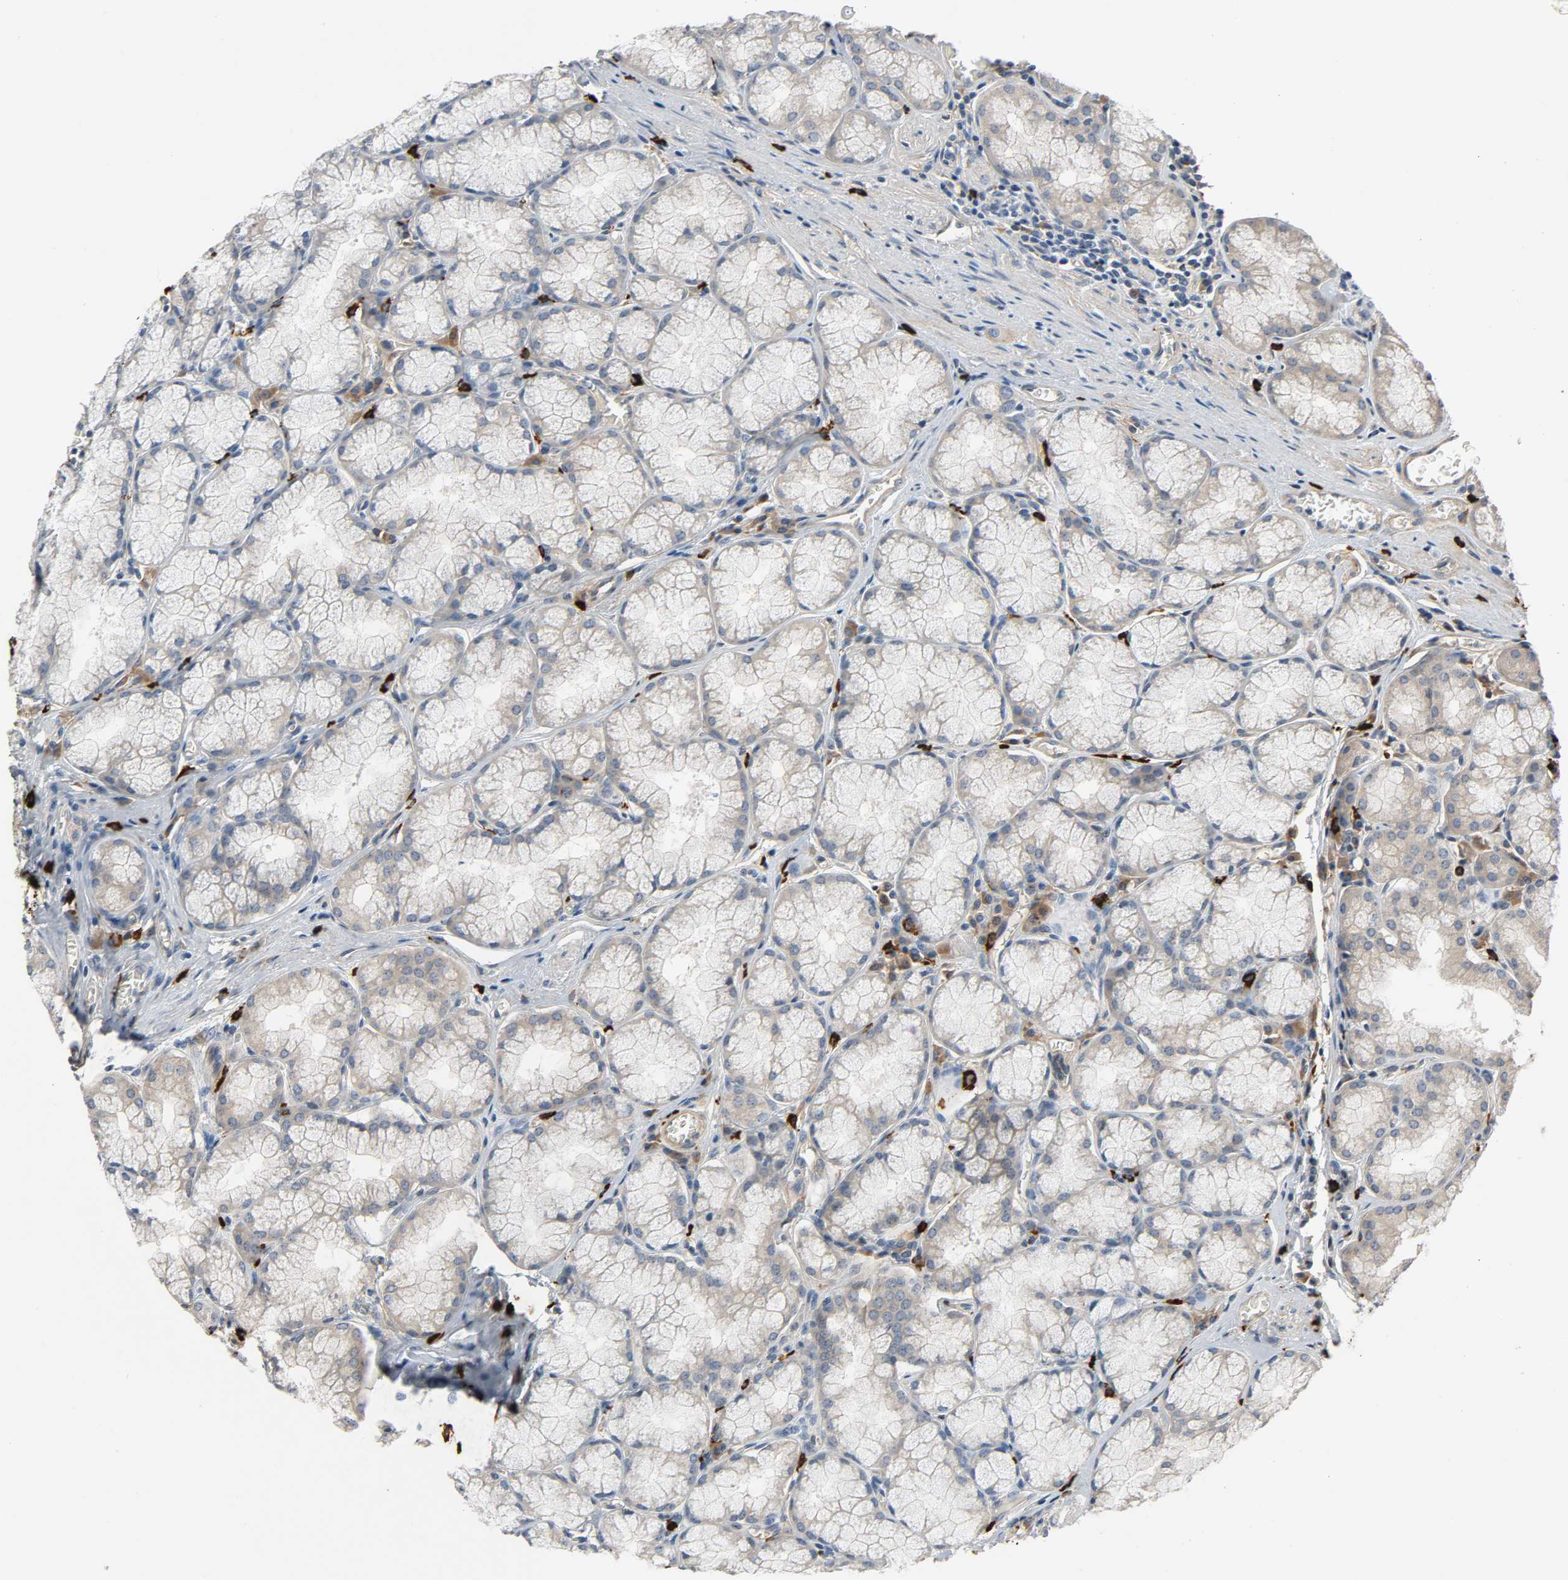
{"staining": {"intensity": "moderate", "quantity": ">75%", "location": "cytoplasmic/membranous"}, "tissue": "stomach", "cell_type": "Glandular cells", "image_type": "normal", "snomed": [{"axis": "morphology", "description": "Normal tissue, NOS"}, {"axis": "topography", "description": "Stomach, lower"}], "caption": "Immunohistochemistry micrograph of unremarkable stomach: human stomach stained using IHC reveals medium levels of moderate protein expression localized specifically in the cytoplasmic/membranous of glandular cells, appearing as a cytoplasmic/membranous brown color.", "gene": "LIMCH1", "patient": {"sex": "male", "age": 56}}